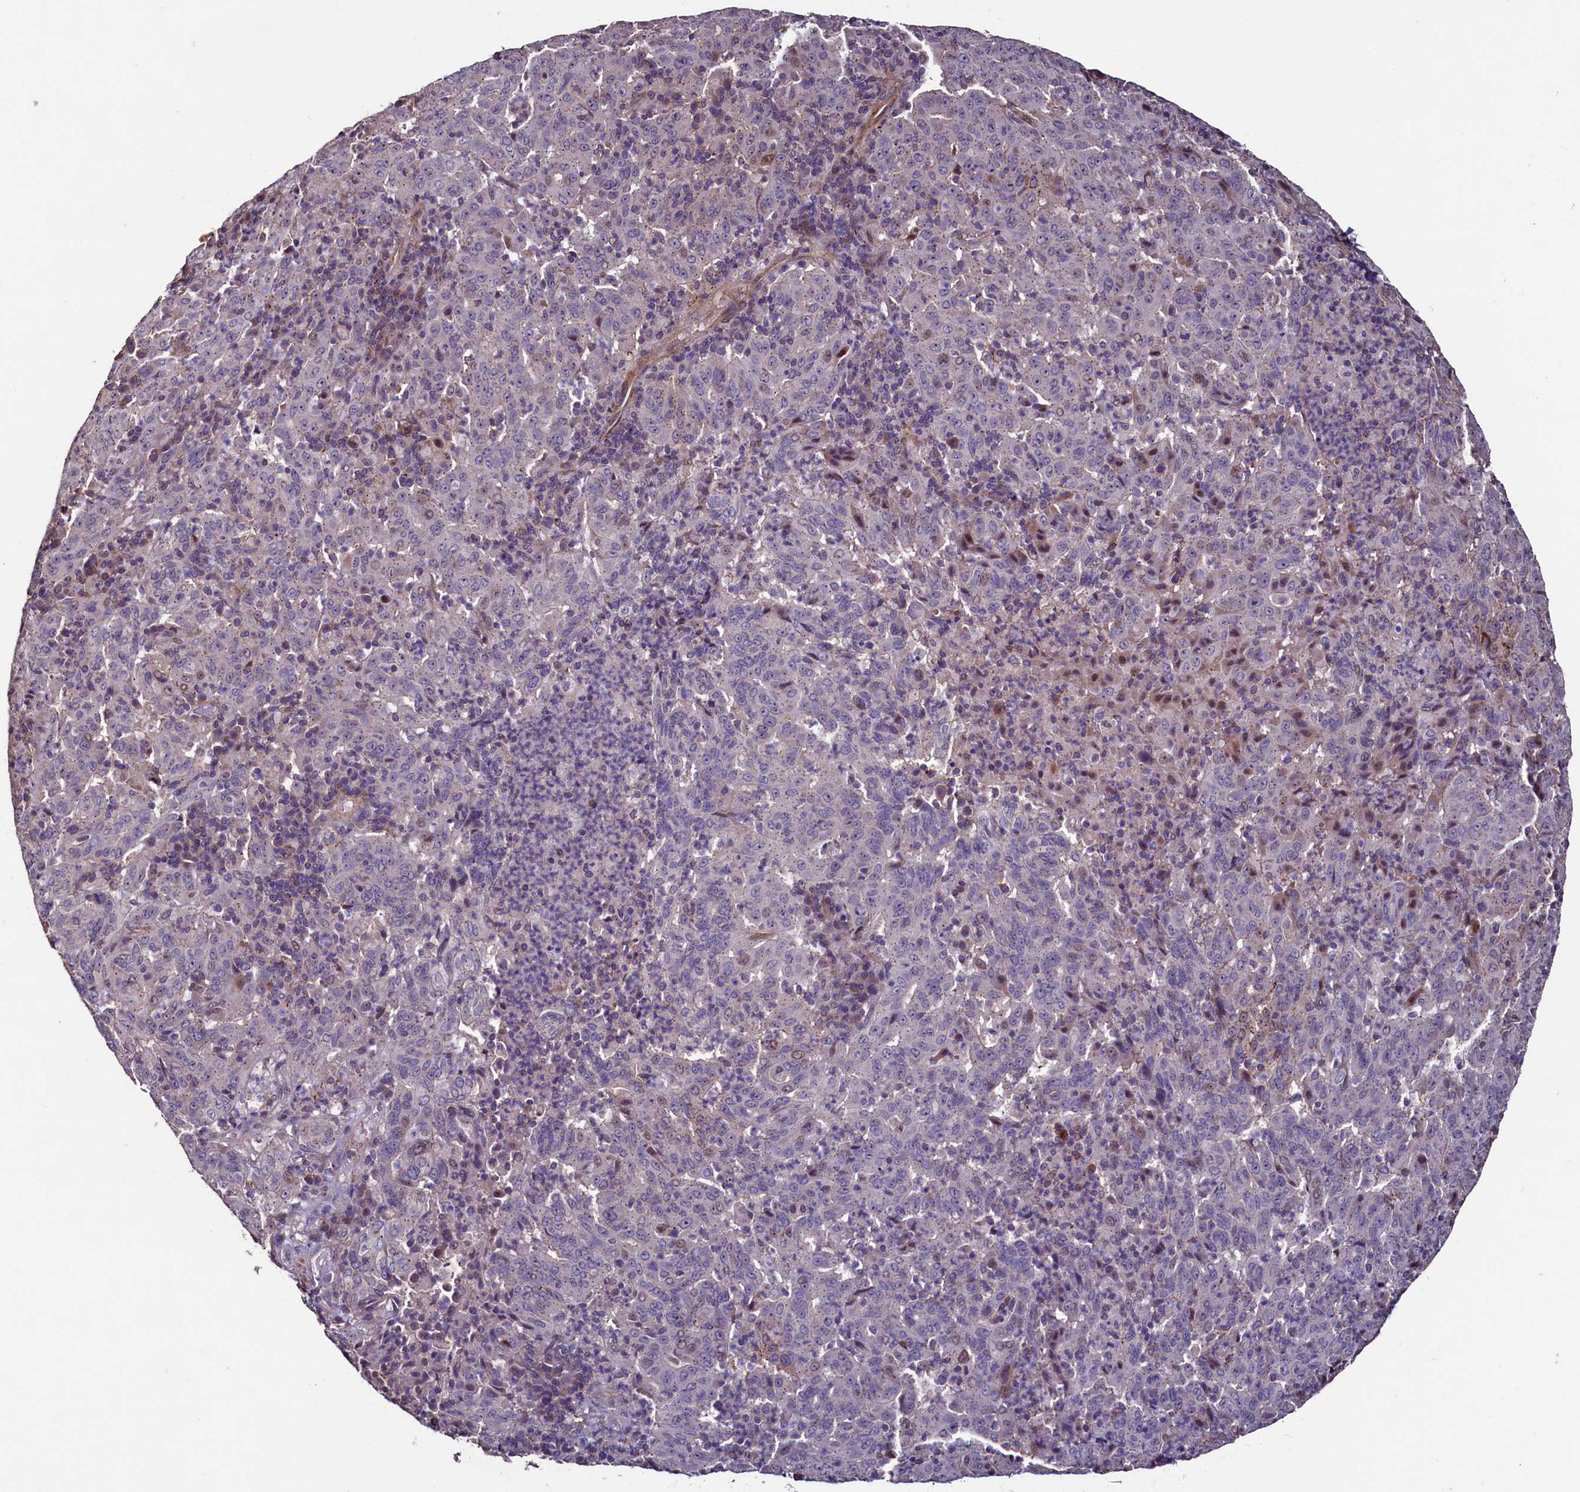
{"staining": {"intensity": "negative", "quantity": "none", "location": "none"}, "tissue": "pancreatic cancer", "cell_type": "Tumor cells", "image_type": "cancer", "snomed": [{"axis": "morphology", "description": "Adenocarcinoma, NOS"}, {"axis": "topography", "description": "Pancreas"}], "caption": "Tumor cells are negative for brown protein staining in adenocarcinoma (pancreatic).", "gene": "PALM", "patient": {"sex": "male", "age": 63}}